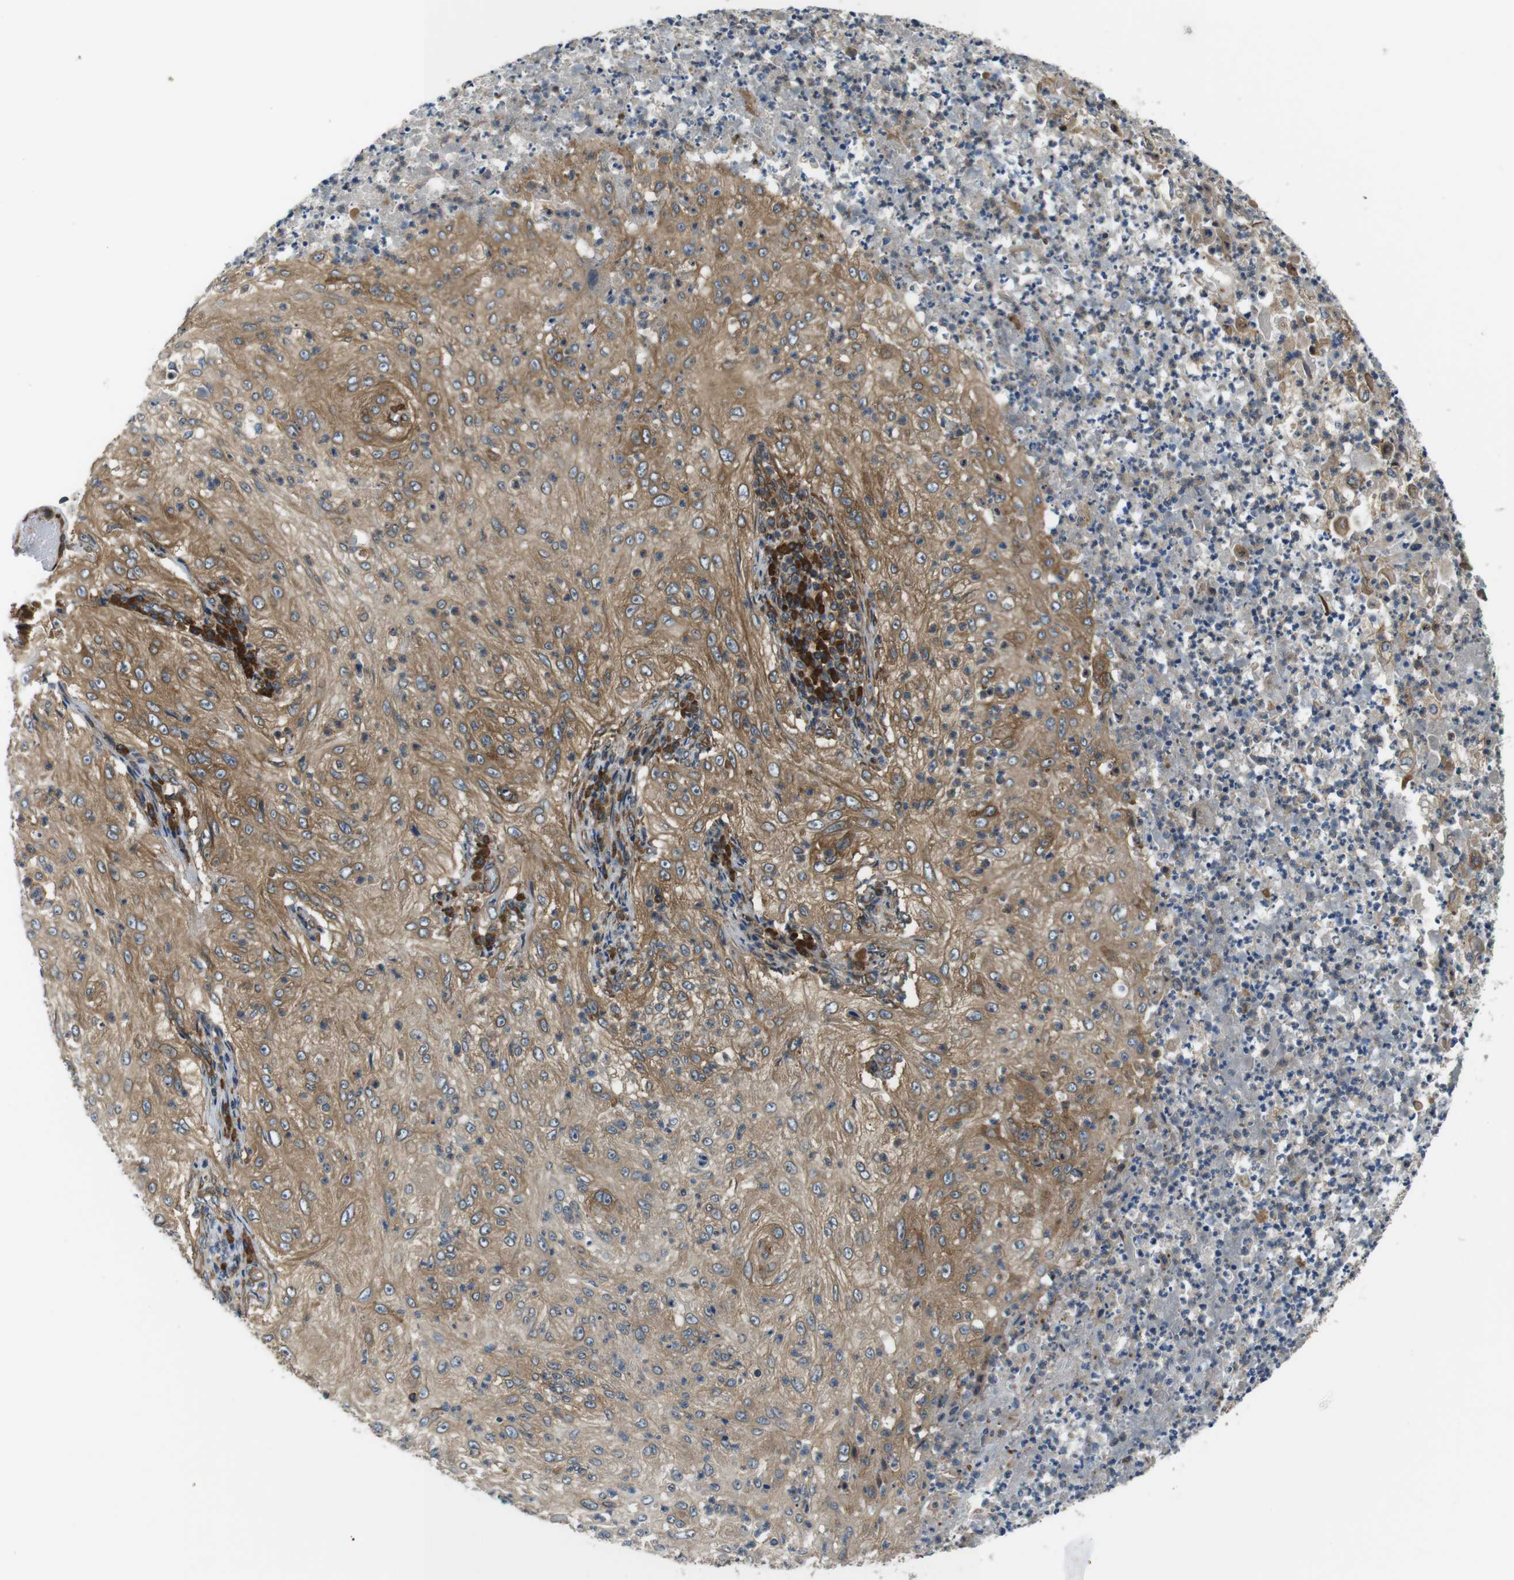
{"staining": {"intensity": "moderate", "quantity": ">75%", "location": "cytoplasmic/membranous"}, "tissue": "lung cancer", "cell_type": "Tumor cells", "image_type": "cancer", "snomed": [{"axis": "morphology", "description": "Inflammation, NOS"}, {"axis": "morphology", "description": "Squamous cell carcinoma, NOS"}, {"axis": "topography", "description": "Lymph node"}, {"axis": "topography", "description": "Soft tissue"}, {"axis": "topography", "description": "Lung"}], "caption": "Squamous cell carcinoma (lung) stained for a protein shows moderate cytoplasmic/membranous positivity in tumor cells.", "gene": "TSC1", "patient": {"sex": "male", "age": 66}}